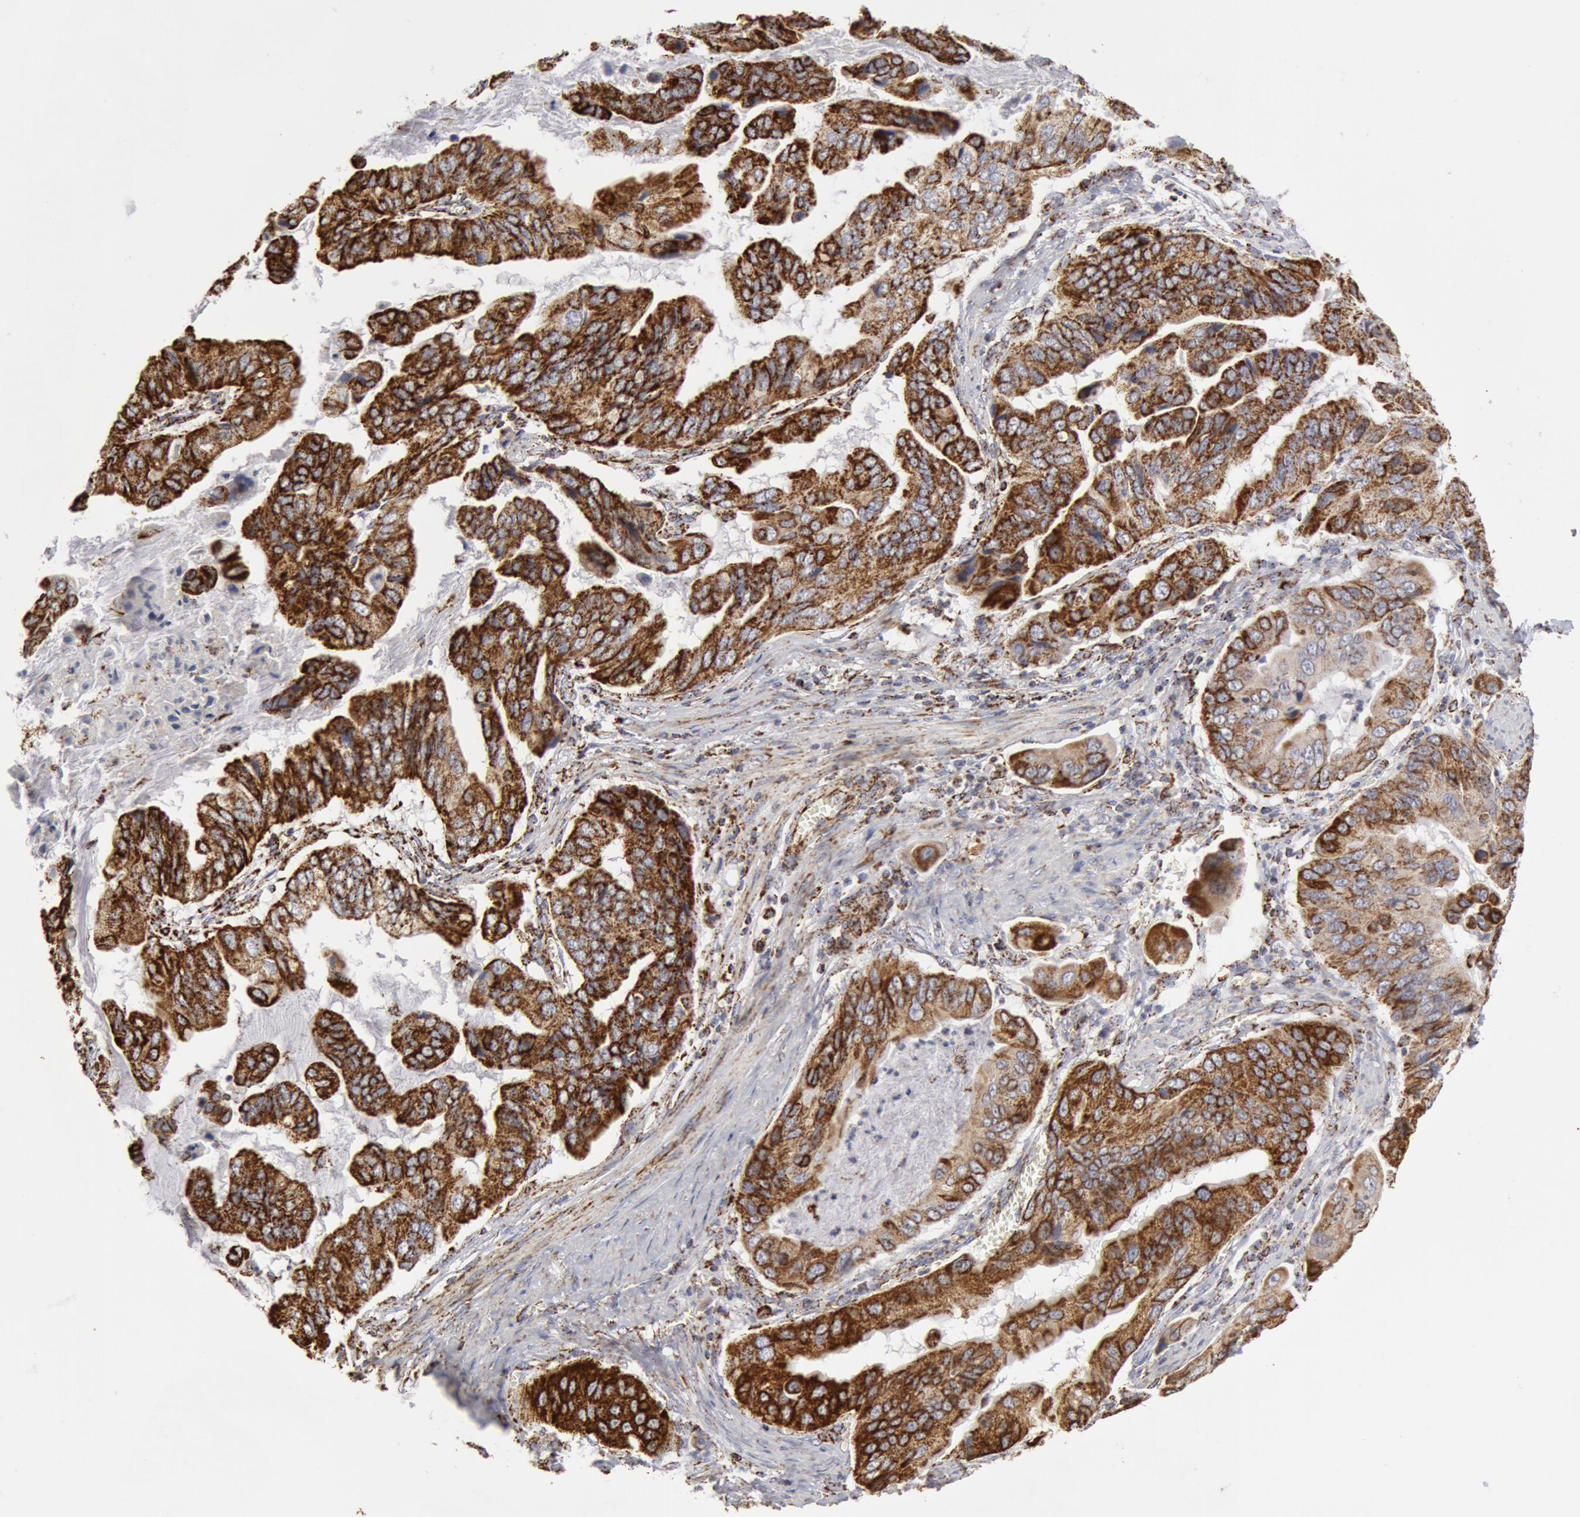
{"staining": {"intensity": "strong", "quantity": ">75%", "location": "cytoplasmic/membranous"}, "tissue": "stomach cancer", "cell_type": "Tumor cells", "image_type": "cancer", "snomed": [{"axis": "morphology", "description": "Adenocarcinoma, NOS"}, {"axis": "topography", "description": "Stomach, upper"}], "caption": "Immunohistochemical staining of human adenocarcinoma (stomach) demonstrates high levels of strong cytoplasmic/membranous expression in approximately >75% of tumor cells.", "gene": "ATP5F1B", "patient": {"sex": "male", "age": 80}}